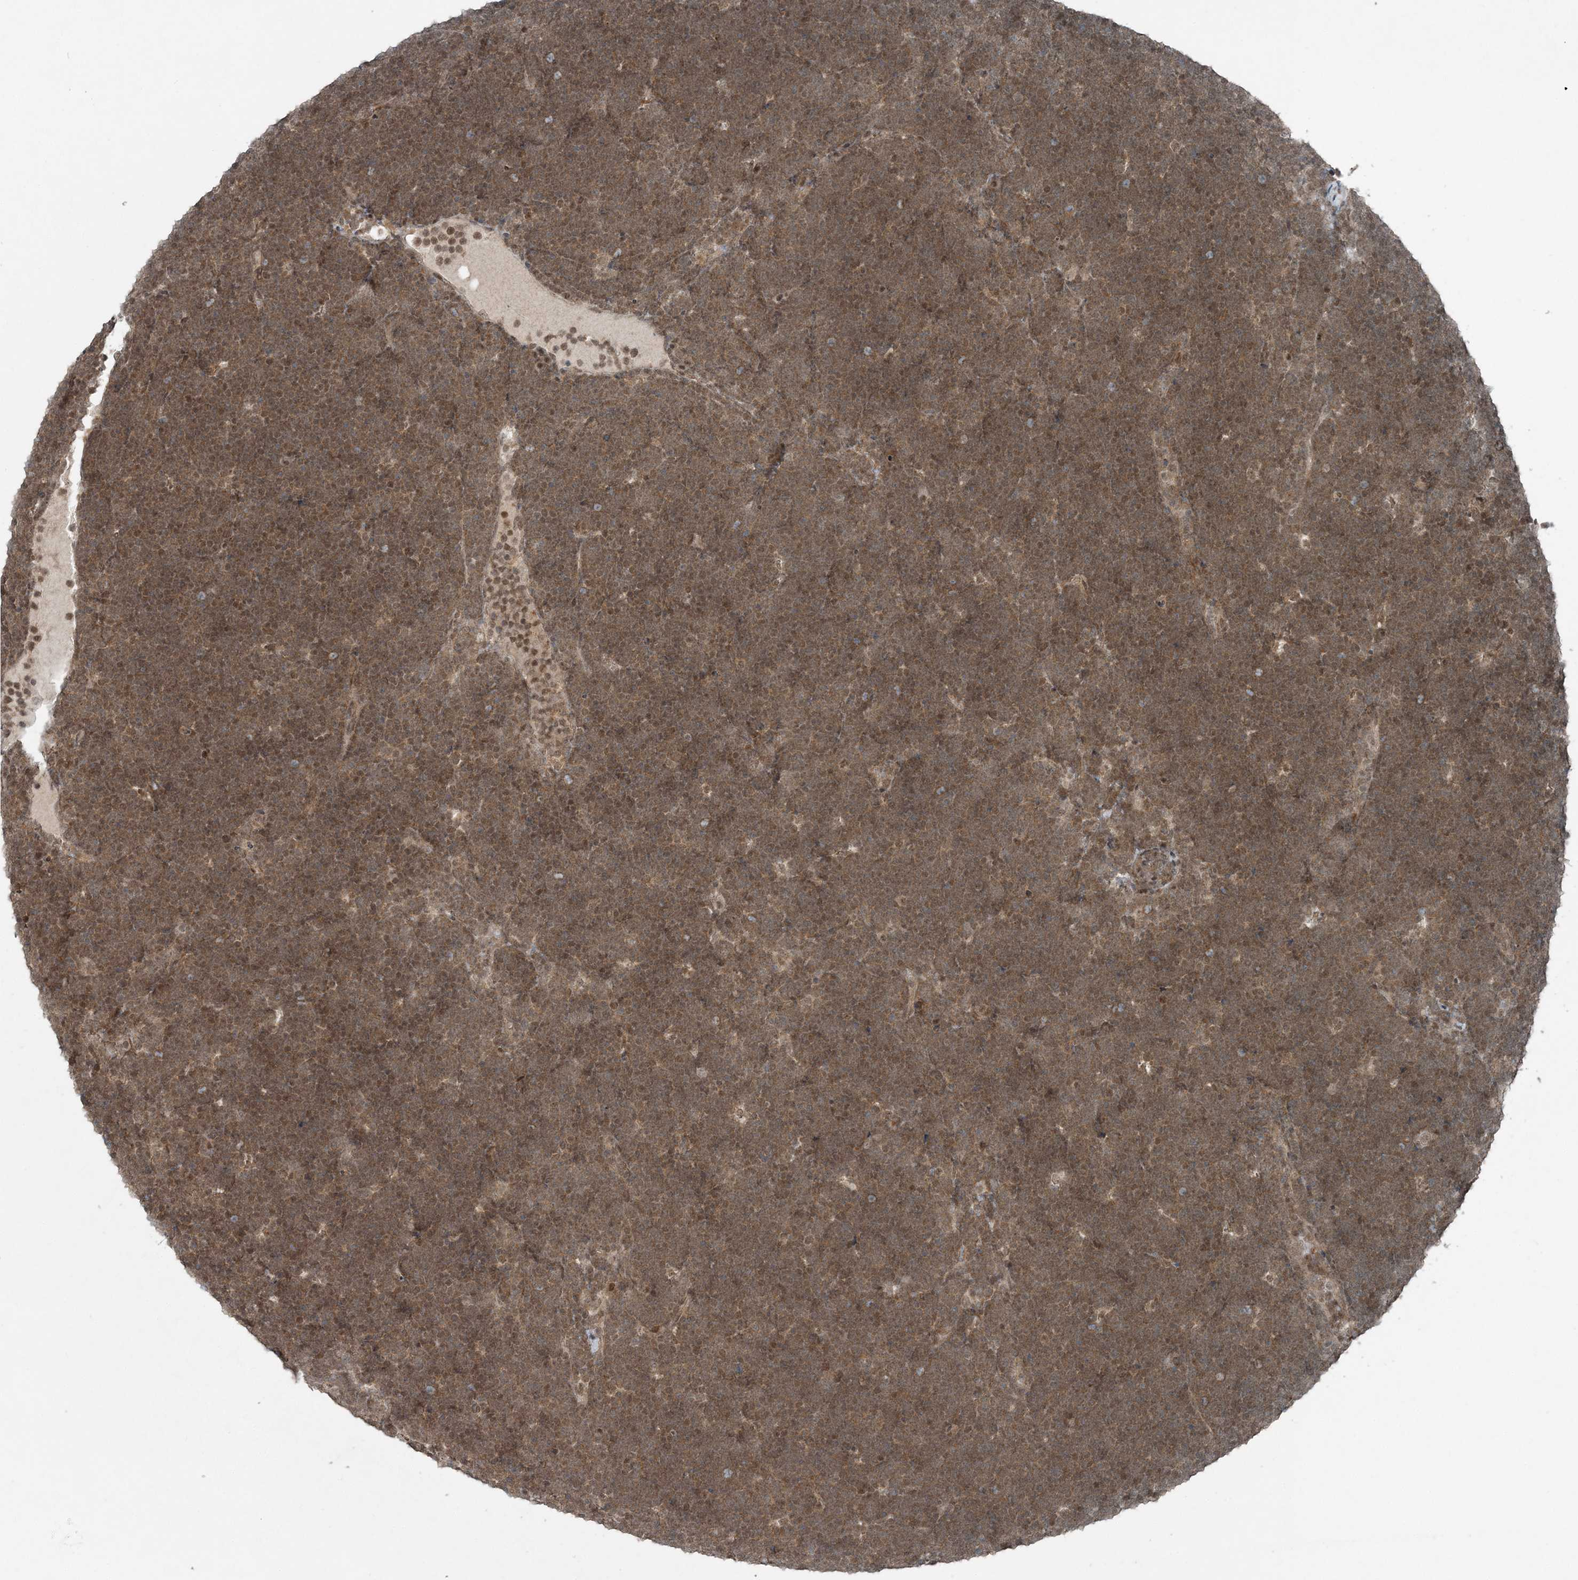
{"staining": {"intensity": "moderate", "quantity": ">75%", "location": "cytoplasmic/membranous,nuclear"}, "tissue": "lymphoma", "cell_type": "Tumor cells", "image_type": "cancer", "snomed": [{"axis": "morphology", "description": "Malignant lymphoma, non-Hodgkin's type, High grade"}, {"axis": "topography", "description": "Lymph node"}], "caption": "High-grade malignant lymphoma, non-Hodgkin's type stained for a protein demonstrates moderate cytoplasmic/membranous and nuclear positivity in tumor cells. The staining was performed using DAB (3,3'-diaminobenzidine), with brown indicating positive protein expression. Nuclei are stained blue with hematoxylin.", "gene": "COPS7B", "patient": {"sex": "male", "age": 13}}